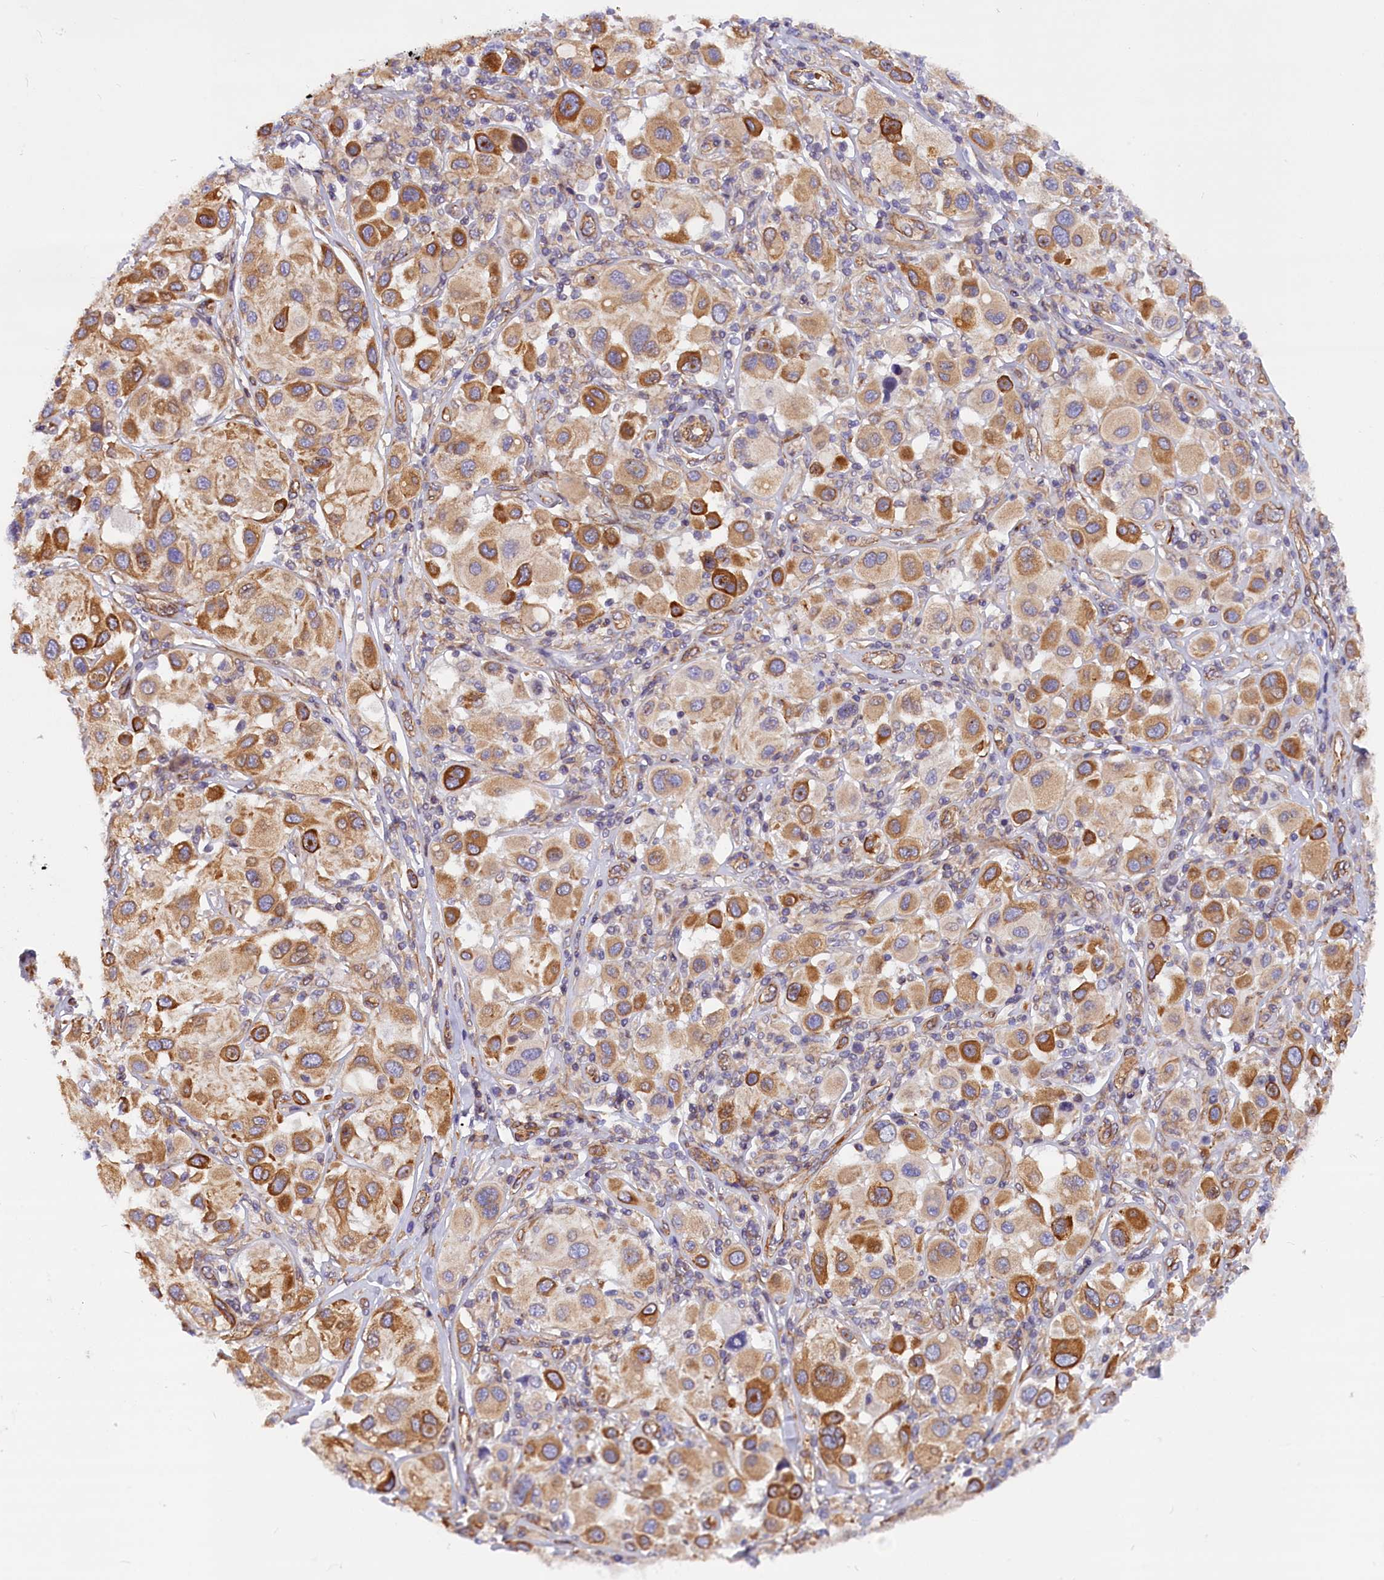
{"staining": {"intensity": "strong", "quantity": "<25%", "location": "cytoplasmic/membranous"}, "tissue": "melanoma", "cell_type": "Tumor cells", "image_type": "cancer", "snomed": [{"axis": "morphology", "description": "Malignant melanoma, Metastatic site"}, {"axis": "topography", "description": "Skin"}], "caption": "High-power microscopy captured an immunohistochemistry photomicrograph of malignant melanoma (metastatic site), revealing strong cytoplasmic/membranous positivity in about <25% of tumor cells.", "gene": "MED20", "patient": {"sex": "male", "age": 41}}